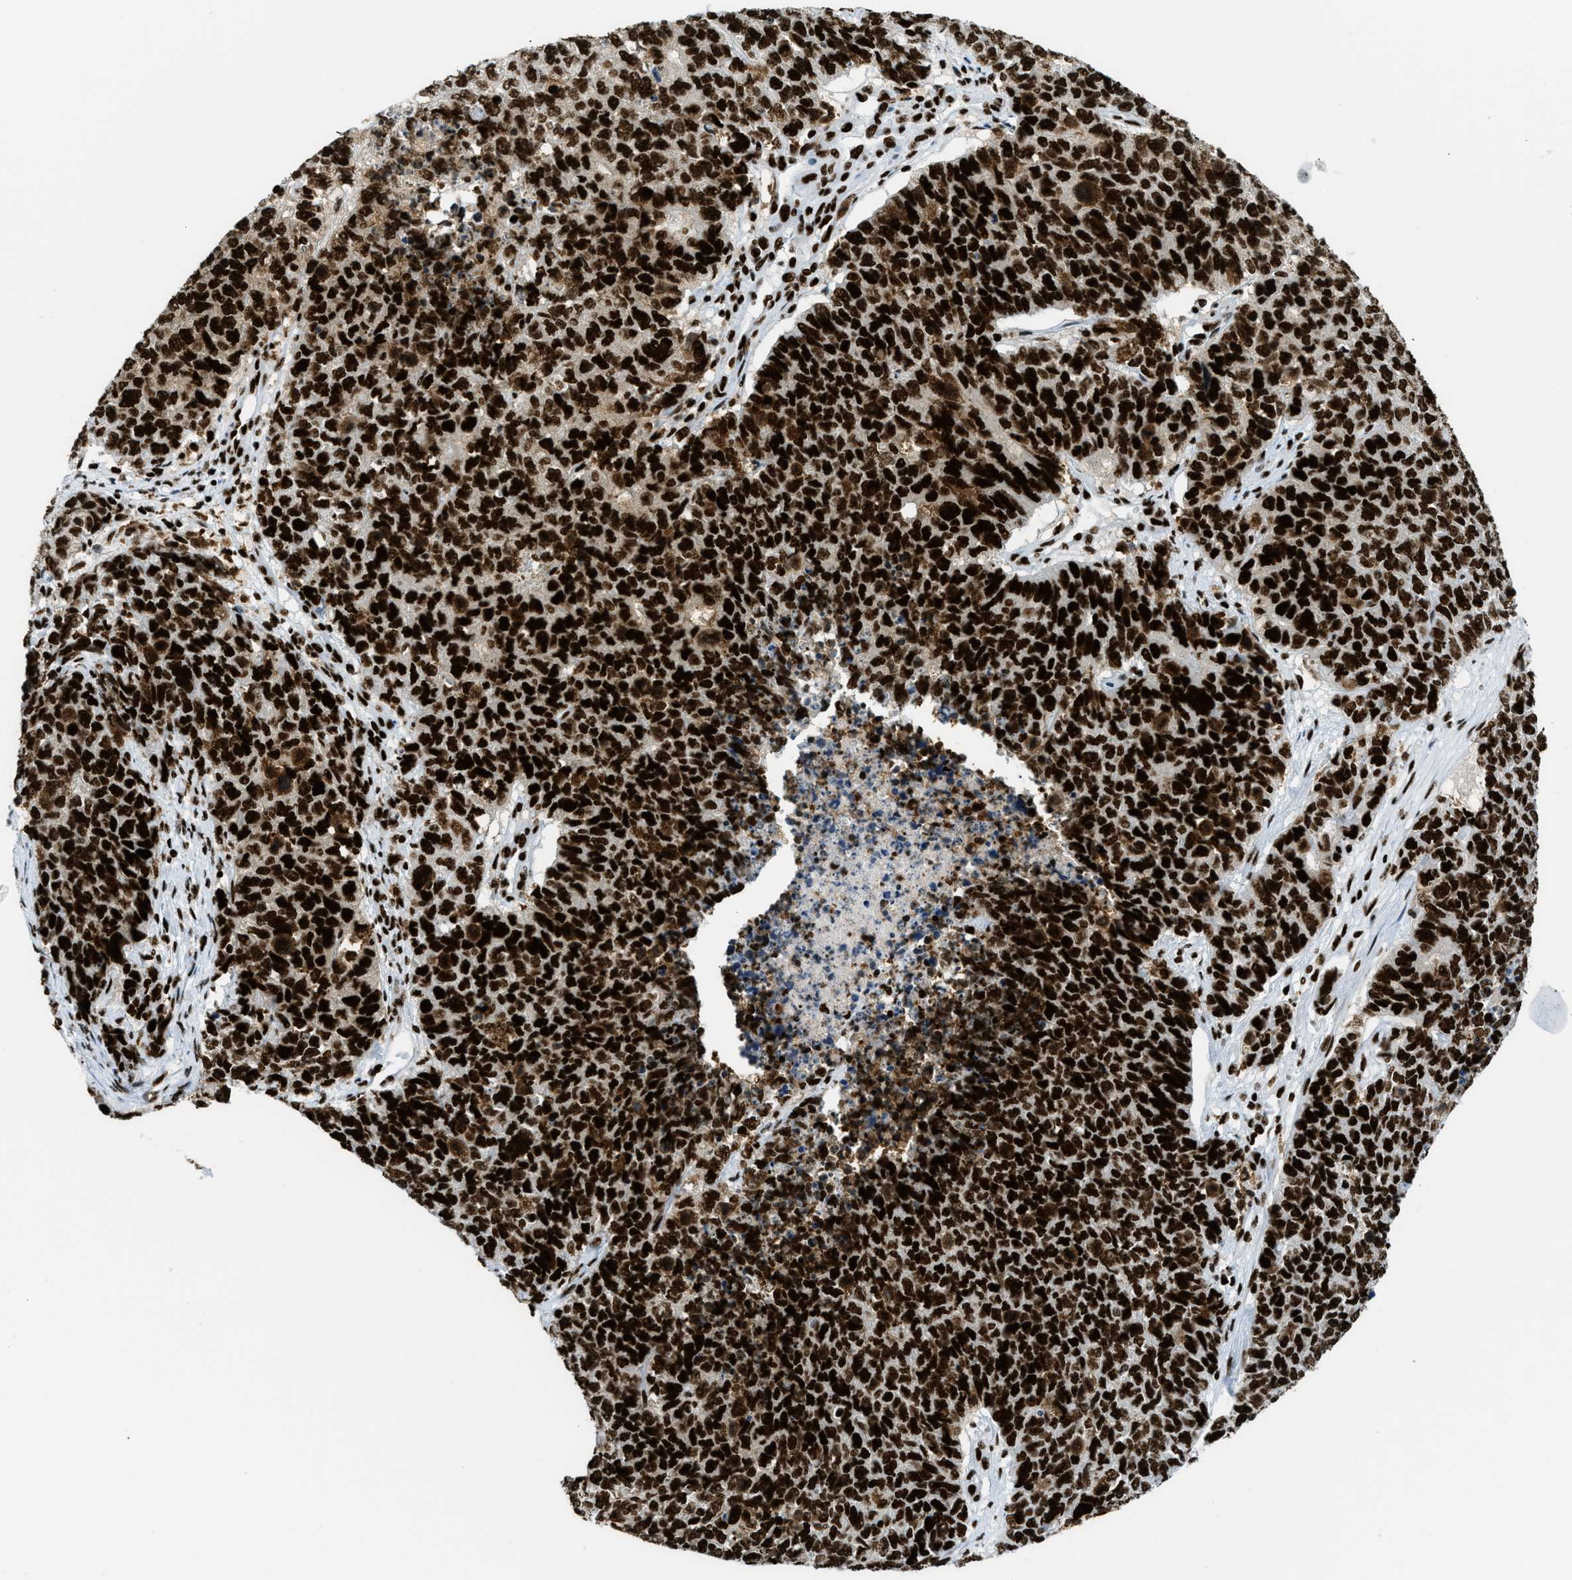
{"staining": {"intensity": "strong", "quantity": ">75%", "location": "cytoplasmic/membranous,nuclear"}, "tissue": "cervical cancer", "cell_type": "Tumor cells", "image_type": "cancer", "snomed": [{"axis": "morphology", "description": "Squamous cell carcinoma, NOS"}, {"axis": "topography", "description": "Cervix"}], "caption": "Protein staining of cervical cancer (squamous cell carcinoma) tissue exhibits strong cytoplasmic/membranous and nuclear staining in about >75% of tumor cells.", "gene": "PIF1", "patient": {"sex": "female", "age": 63}}